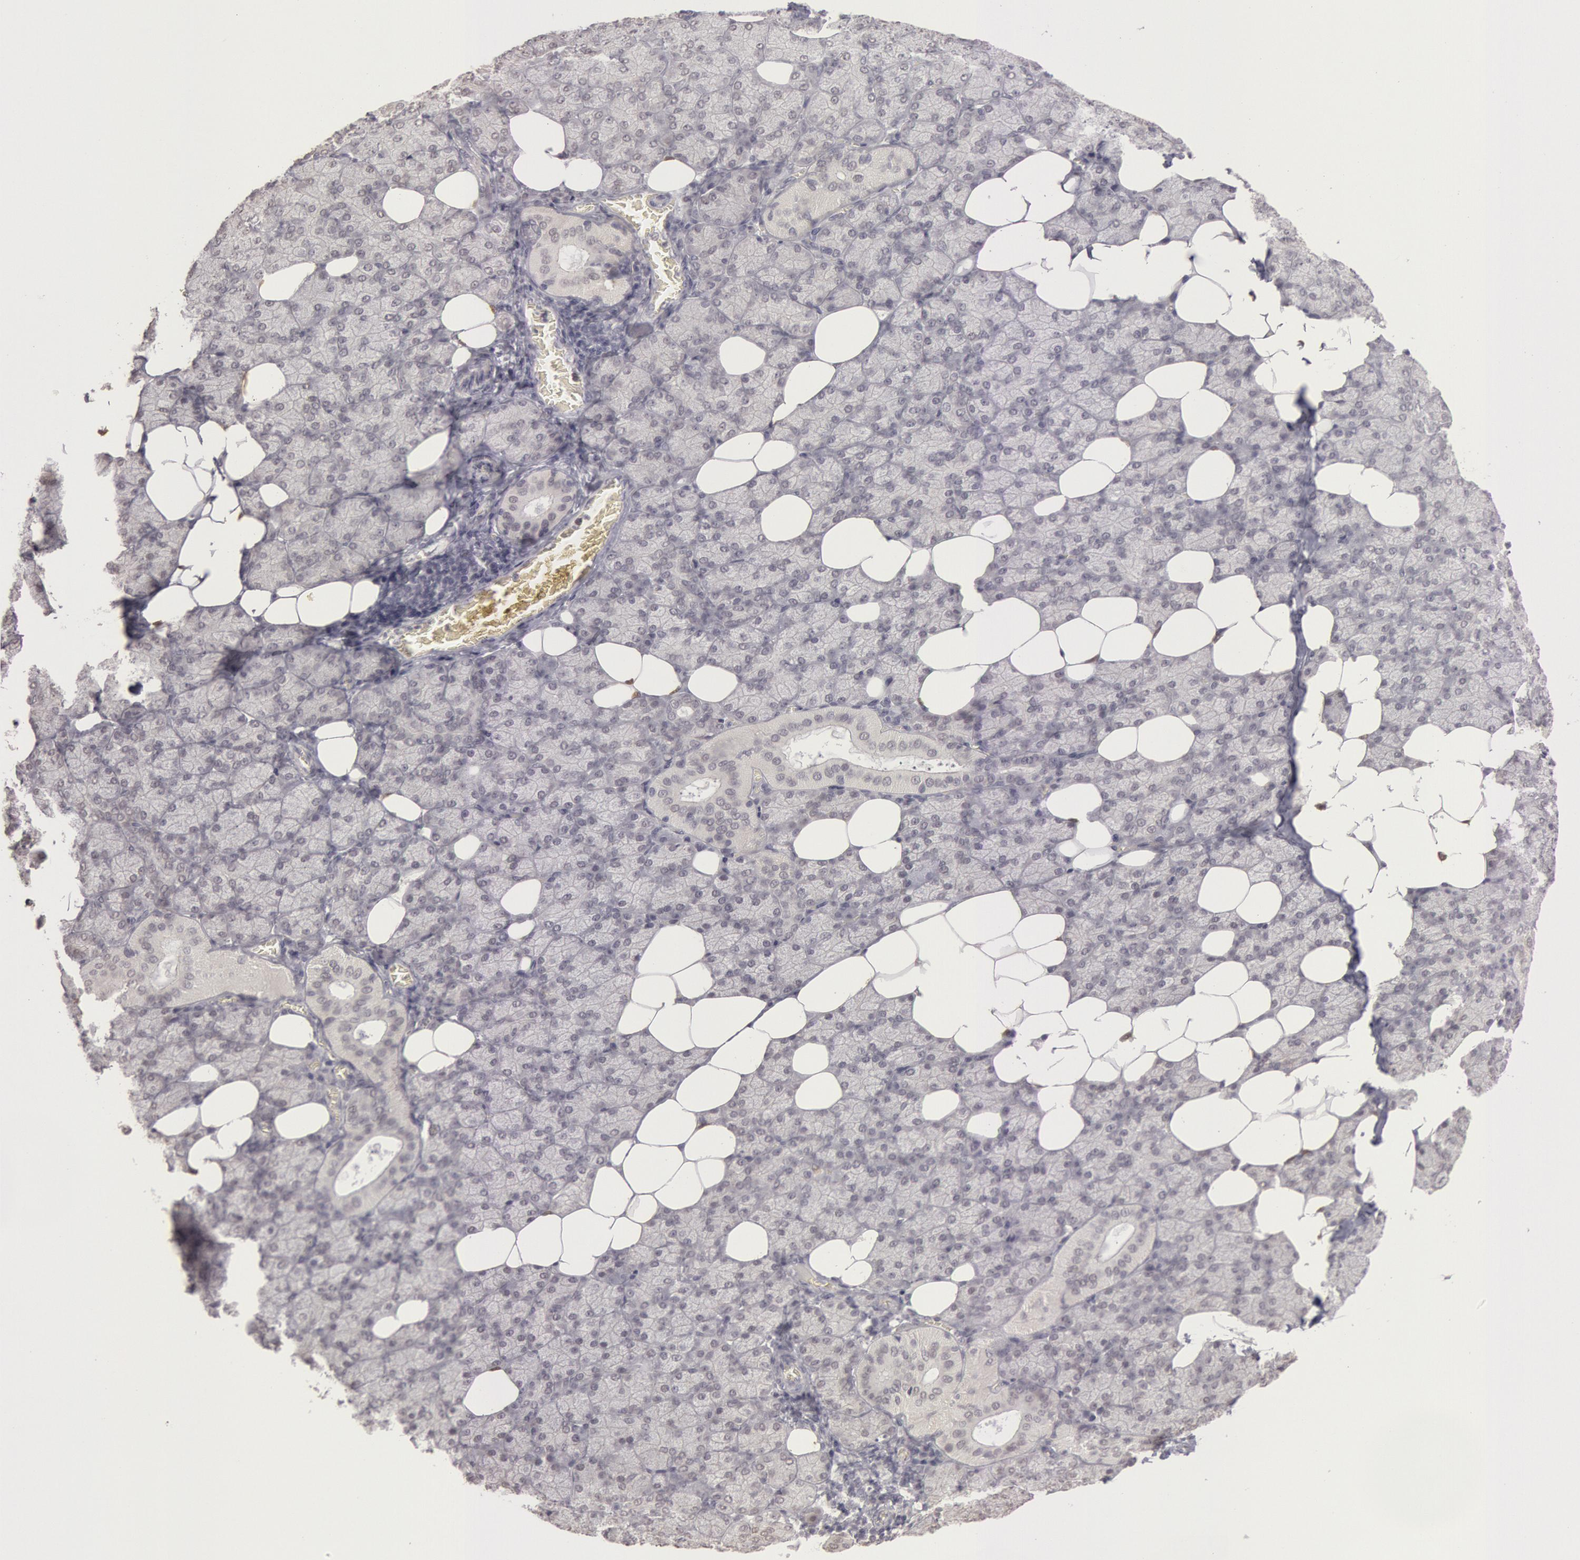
{"staining": {"intensity": "negative", "quantity": "none", "location": "none"}, "tissue": "salivary gland", "cell_type": "Glandular cells", "image_type": "normal", "snomed": [{"axis": "morphology", "description": "Normal tissue, NOS"}, {"axis": "topography", "description": "Lymph node"}, {"axis": "topography", "description": "Salivary gland"}], "caption": "IHC micrograph of normal salivary gland stained for a protein (brown), which shows no staining in glandular cells.", "gene": "RIMBP3B", "patient": {"sex": "male", "age": 8}}